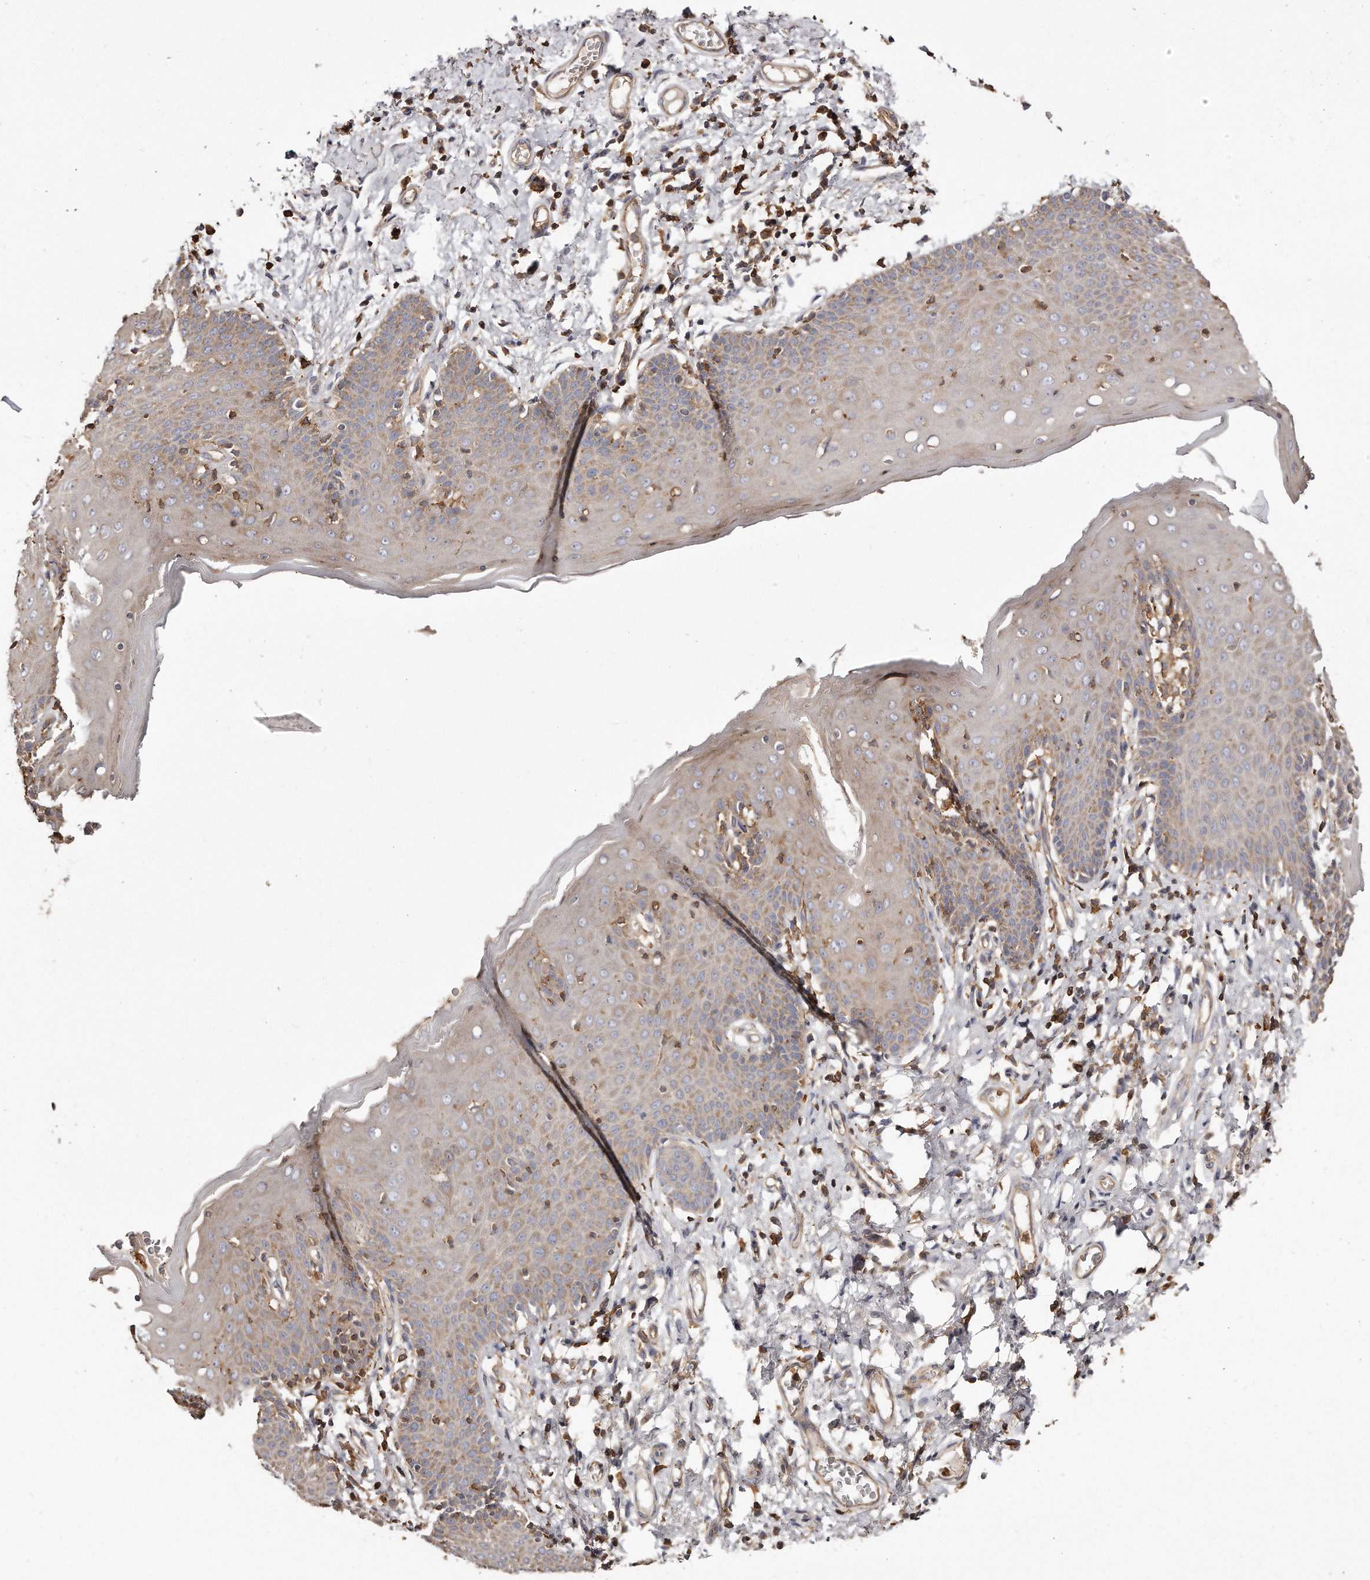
{"staining": {"intensity": "weak", "quantity": "25%-75%", "location": "cytoplasmic/membranous"}, "tissue": "skin", "cell_type": "Epidermal cells", "image_type": "normal", "snomed": [{"axis": "morphology", "description": "Normal tissue, NOS"}, {"axis": "topography", "description": "Vulva"}], "caption": "Epidermal cells show weak cytoplasmic/membranous staining in approximately 25%-75% of cells in benign skin.", "gene": "CAP1", "patient": {"sex": "female", "age": 66}}